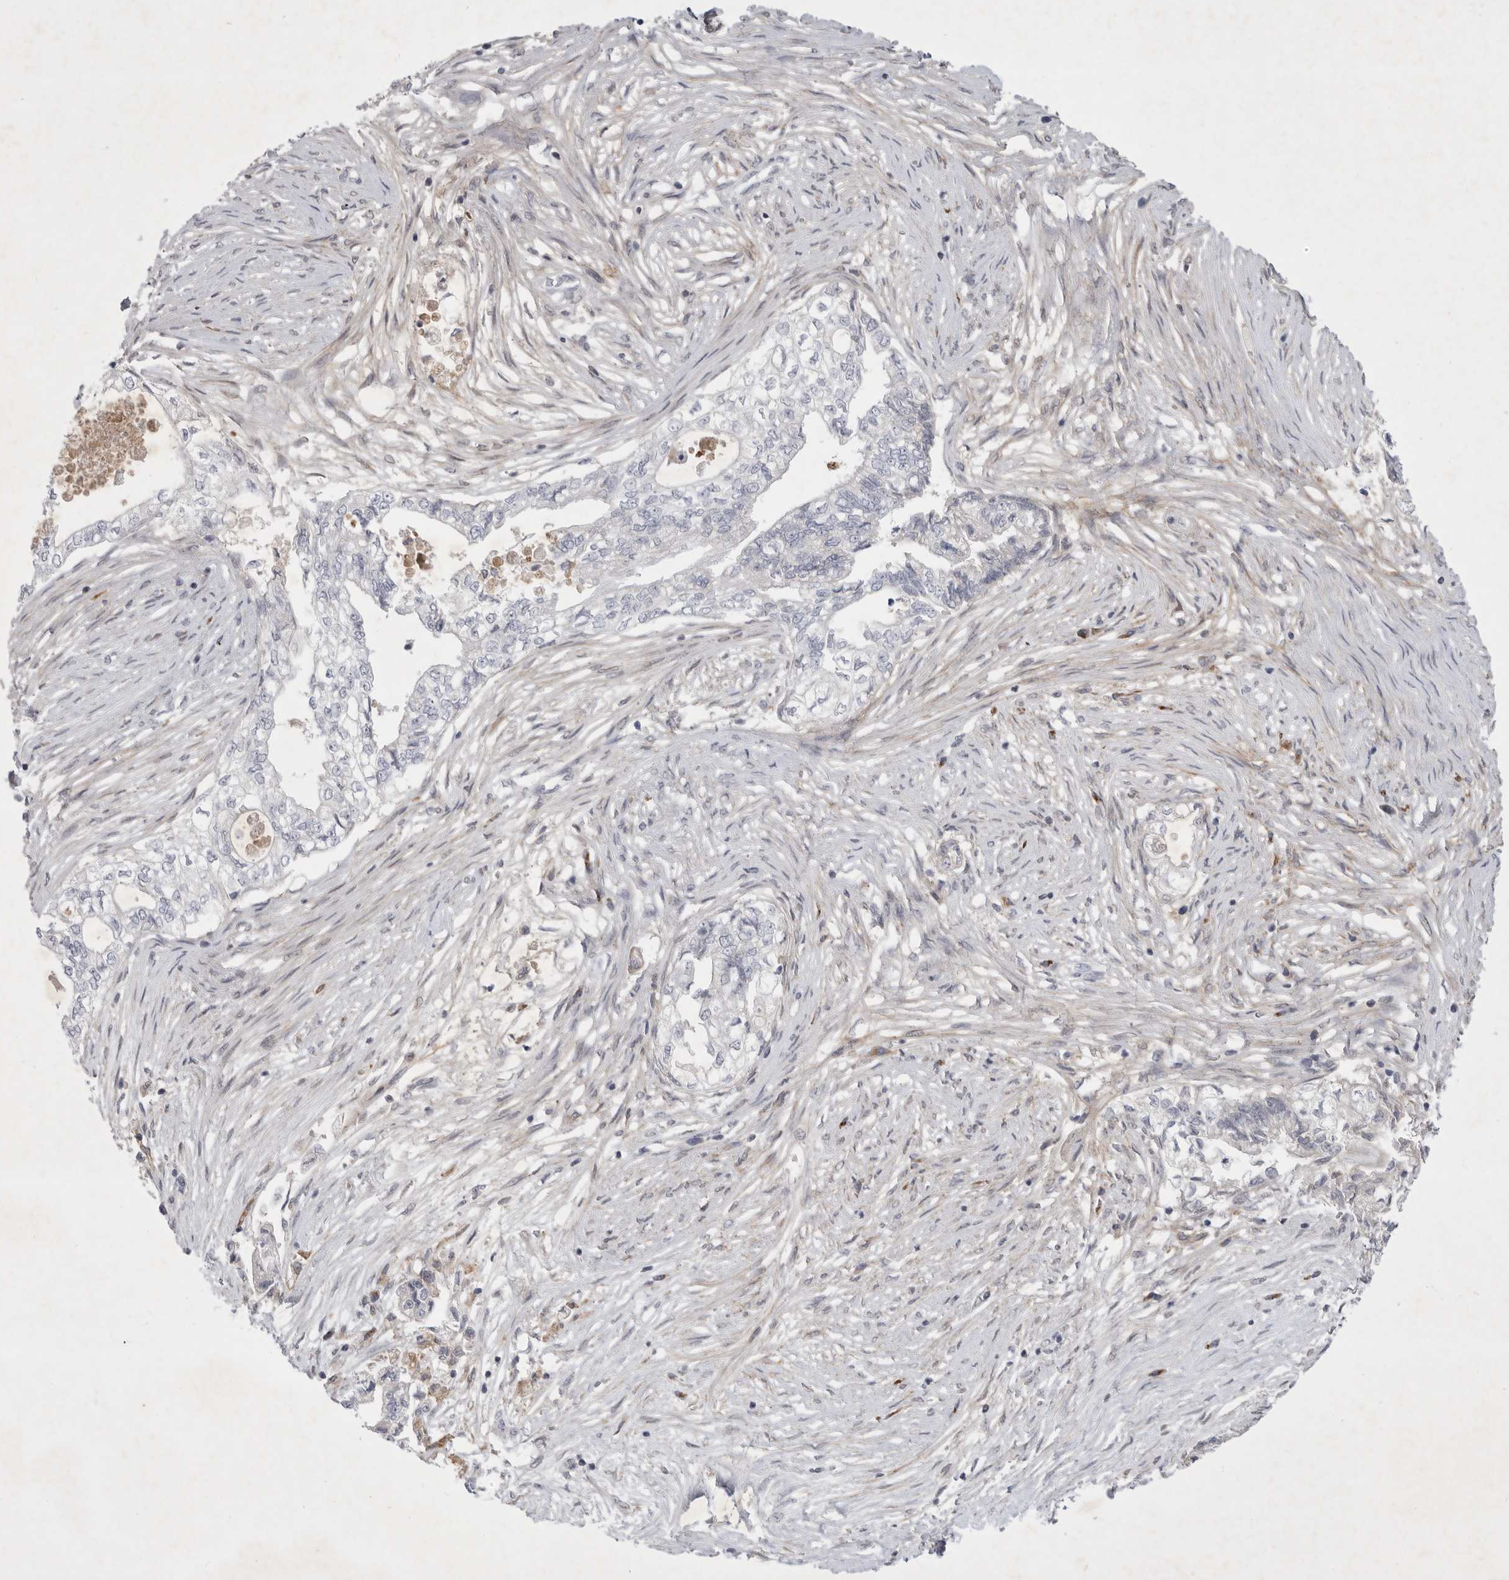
{"staining": {"intensity": "negative", "quantity": "none", "location": "none"}, "tissue": "pancreatic cancer", "cell_type": "Tumor cells", "image_type": "cancer", "snomed": [{"axis": "morphology", "description": "Adenocarcinoma, NOS"}, {"axis": "topography", "description": "Pancreas"}], "caption": "Tumor cells show no significant staining in pancreatic cancer (adenocarcinoma).", "gene": "SIGLEC10", "patient": {"sex": "male", "age": 72}}